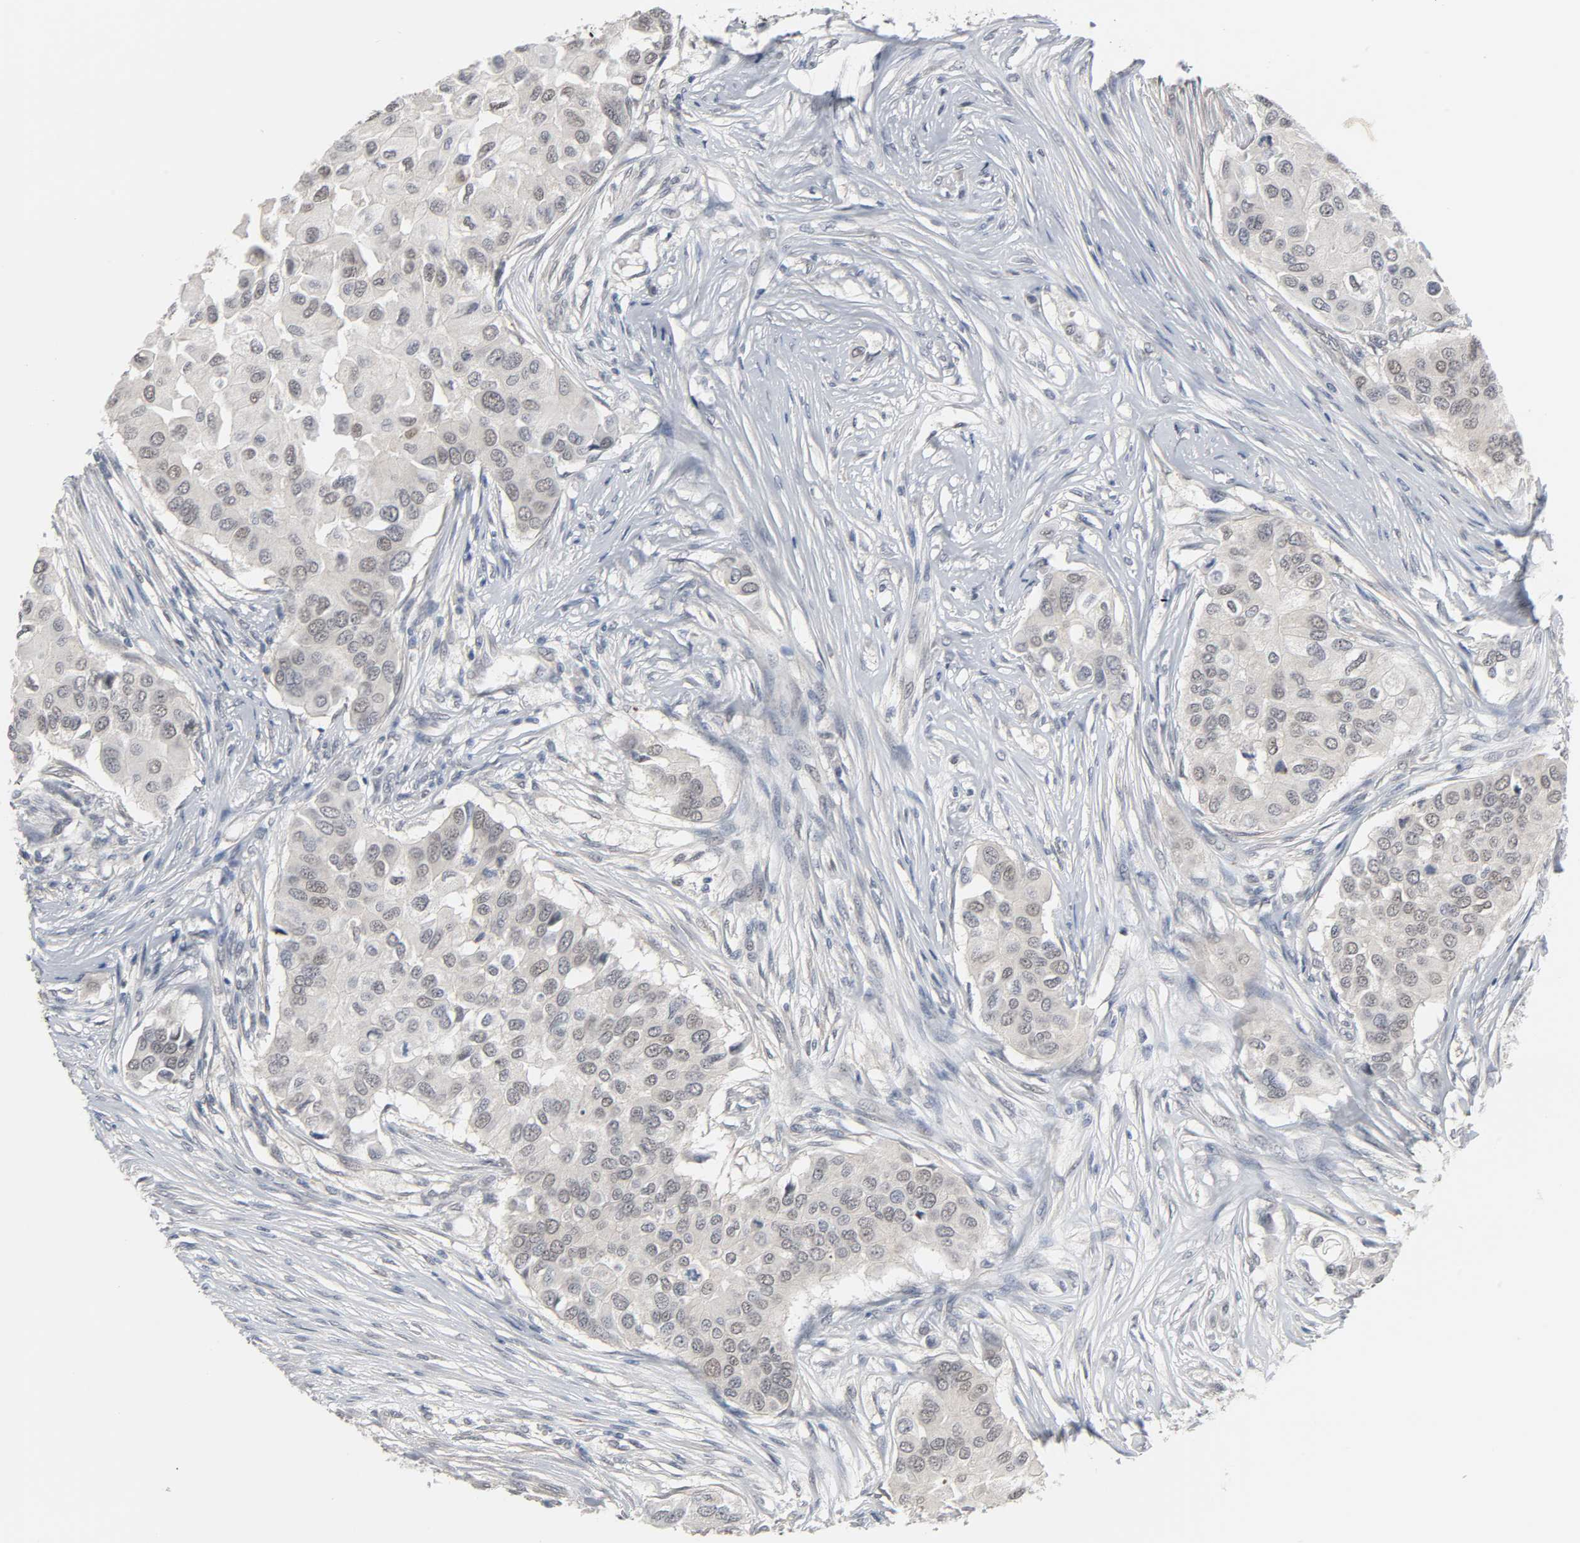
{"staining": {"intensity": "negative", "quantity": "none", "location": "none"}, "tissue": "breast cancer", "cell_type": "Tumor cells", "image_type": "cancer", "snomed": [{"axis": "morphology", "description": "Normal tissue, NOS"}, {"axis": "morphology", "description": "Duct carcinoma"}, {"axis": "topography", "description": "Breast"}], "caption": "Immunohistochemistry (IHC) image of intraductal carcinoma (breast) stained for a protein (brown), which demonstrates no expression in tumor cells. (DAB (3,3'-diaminobenzidine) immunohistochemistry (IHC), high magnification).", "gene": "ACSS2", "patient": {"sex": "female", "age": 49}}